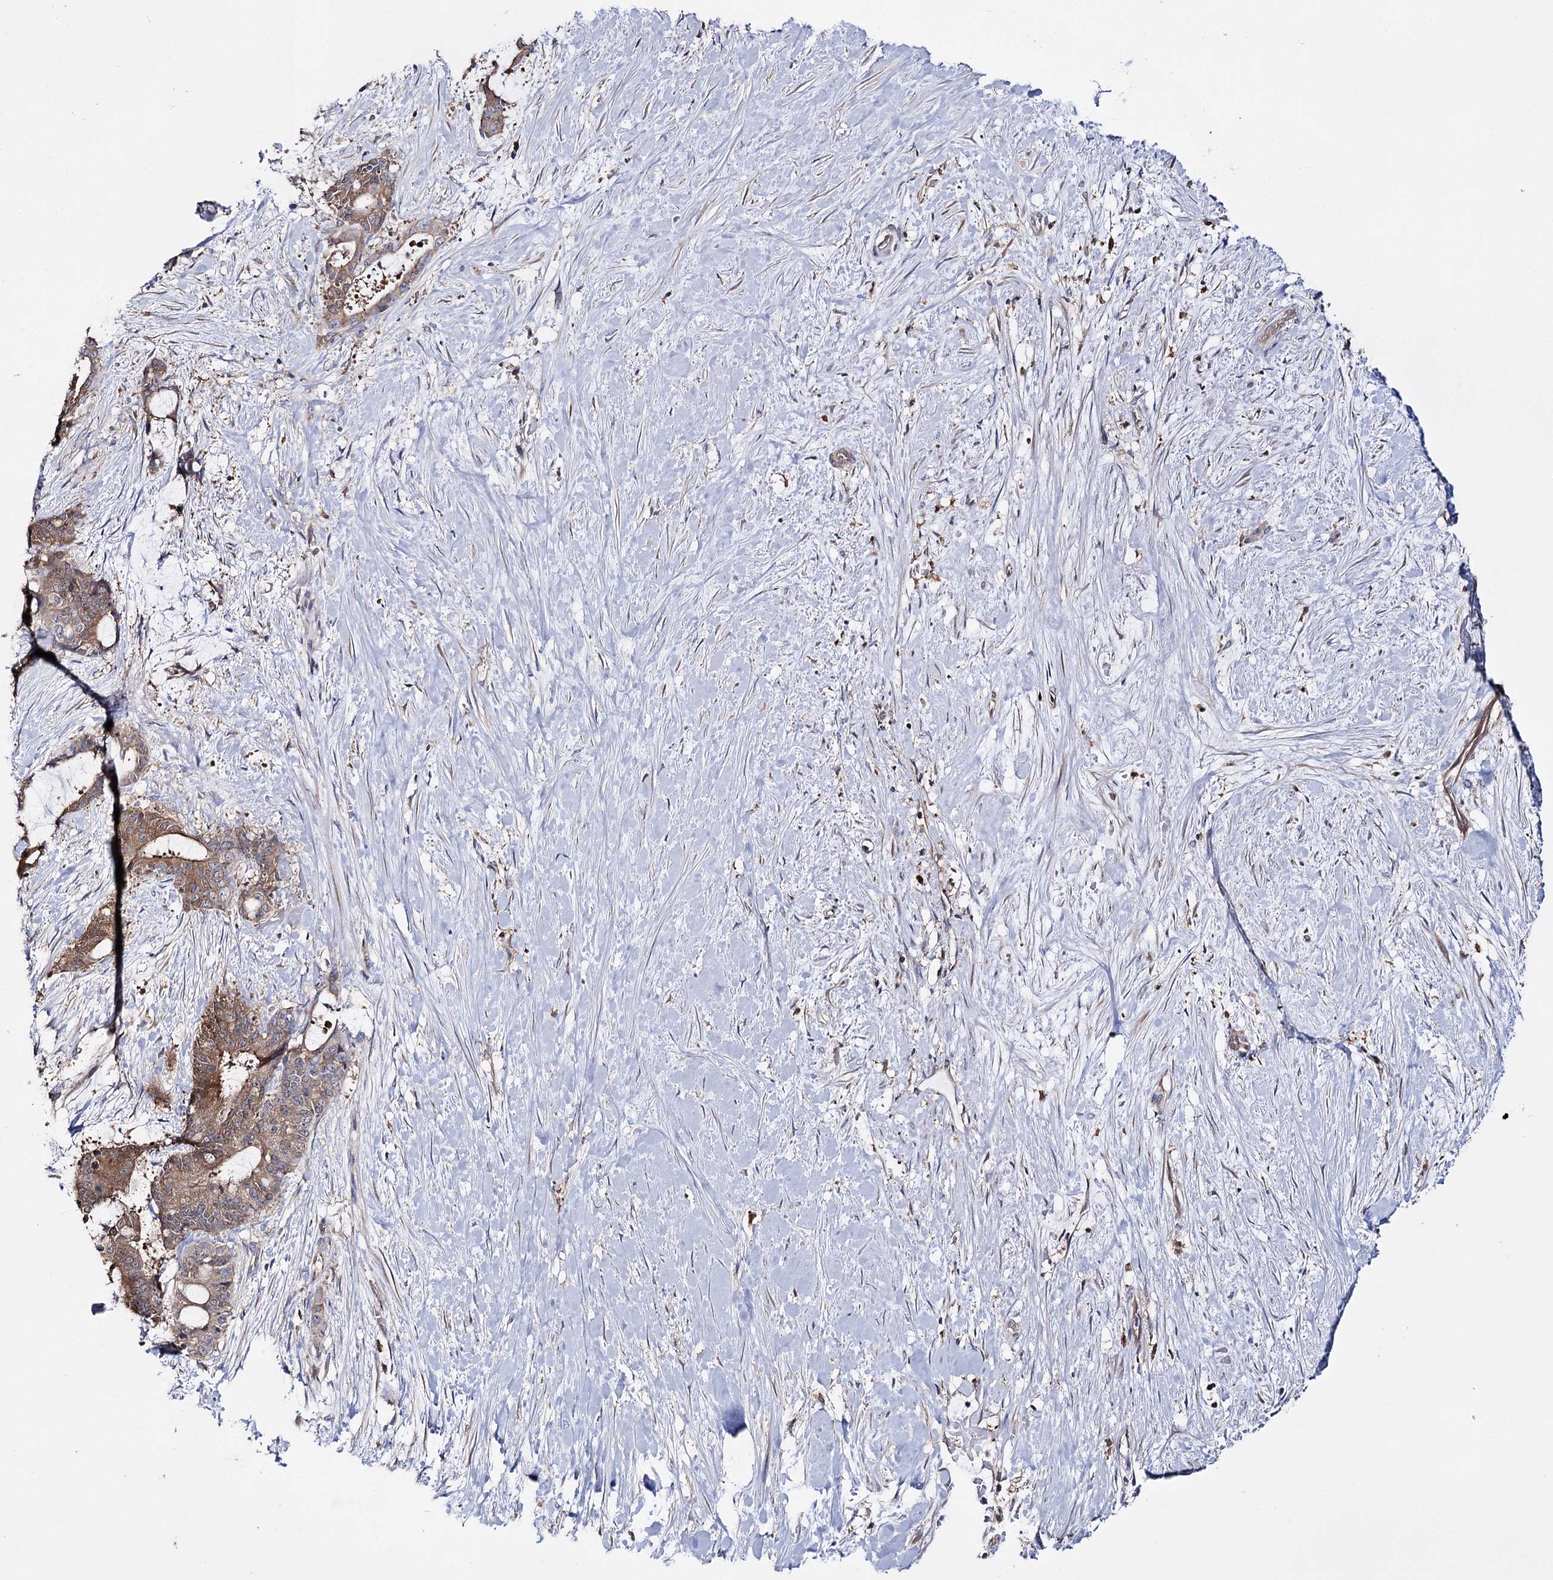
{"staining": {"intensity": "moderate", "quantity": ">75%", "location": "cytoplasmic/membranous"}, "tissue": "liver cancer", "cell_type": "Tumor cells", "image_type": "cancer", "snomed": [{"axis": "morphology", "description": "Normal tissue, NOS"}, {"axis": "morphology", "description": "Cholangiocarcinoma"}, {"axis": "topography", "description": "Liver"}, {"axis": "topography", "description": "Peripheral nerve tissue"}], "caption": "Protein analysis of cholangiocarcinoma (liver) tissue reveals moderate cytoplasmic/membranous positivity in about >75% of tumor cells.", "gene": "PTER", "patient": {"sex": "female", "age": 73}}